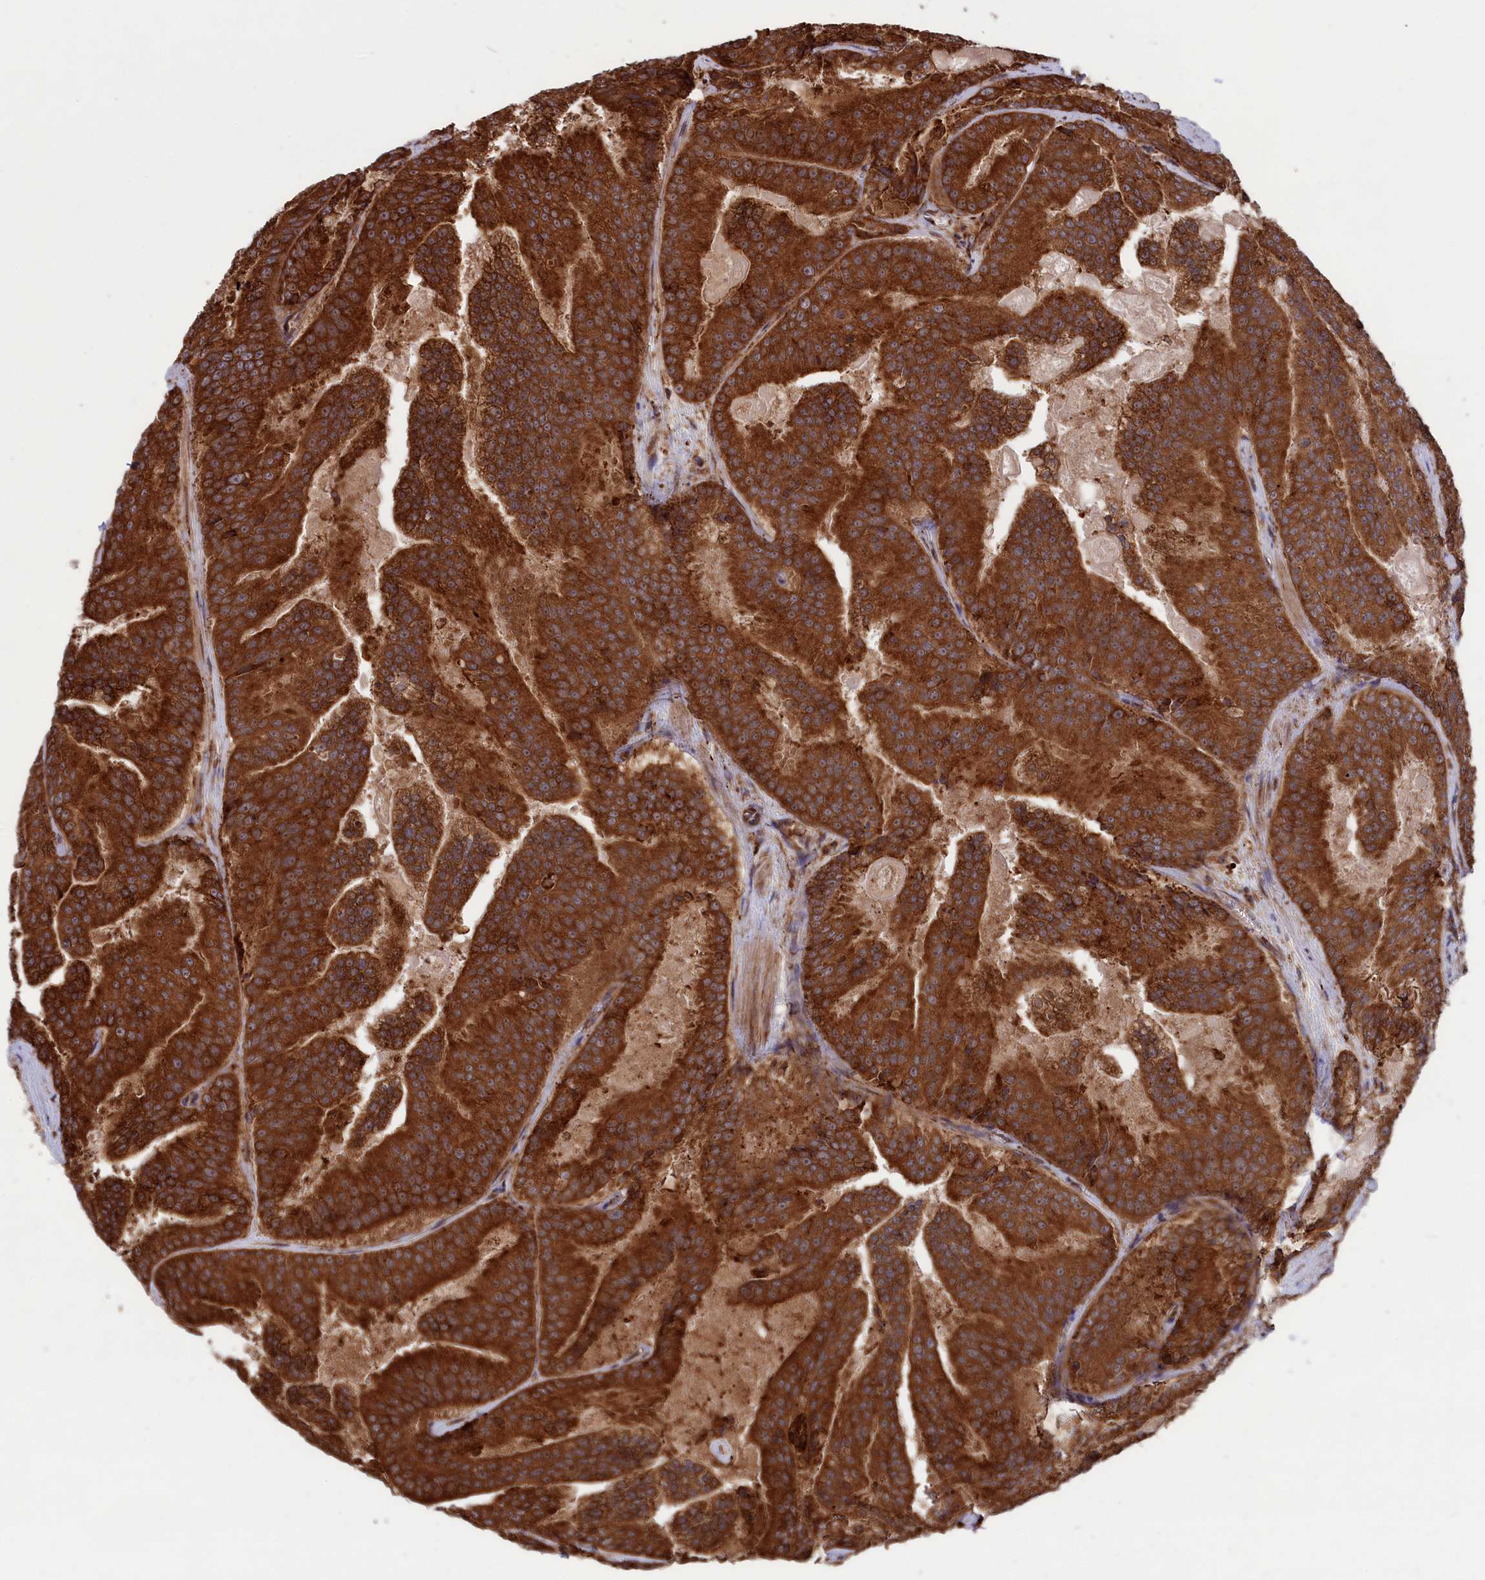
{"staining": {"intensity": "strong", "quantity": ">75%", "location": "cytoplasmic/membranous"}, "tissue": "prostate cancer", "cell_type": "Tumor cells", "image_type": "cancer", "snomed": [{"axis": "morphology", "description": "Adenocarcinoma, High grade"}, {"axis": "topography", "description": "Prostate"}], "caption": "Immunohistochemical staining of human prostate high-grade adenocarcinoma demonstrates high levels of strong cytoplasmic/membranous expression in about >75% of tumor cells. (brown staining indicates protein expression, while blue staining denotes nuclei).", "gene": "PLA2G4C", "patient": {"sex": "male", "age": 61}}